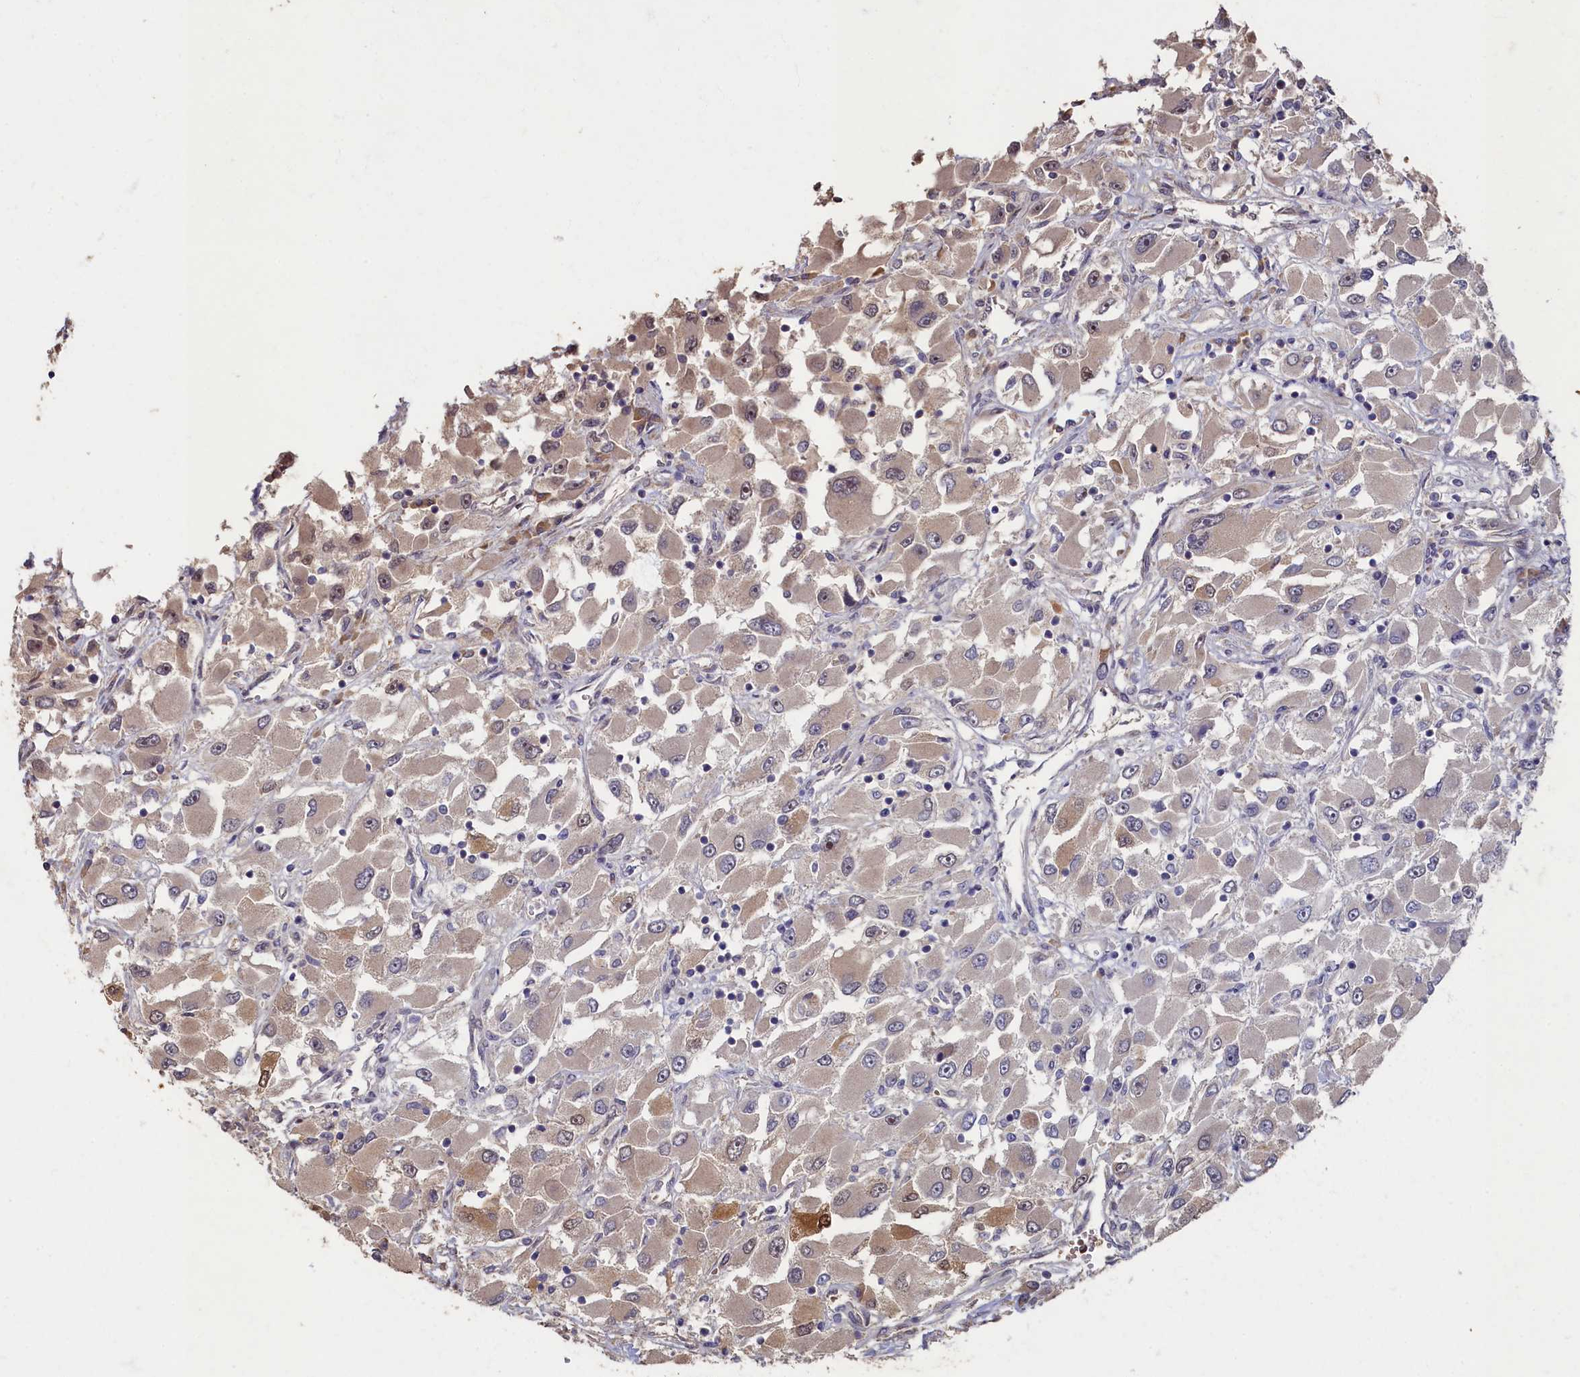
{"staining": {"intensity": "moderate", "quantity": "<25%", "location": "nuclear"}, "tissue": "renal cancer", "cell_type": "Tumor cells", "image_type": "cancer", "snomed": [{"axis": "morphology", "description": "Adenocarcinoma, NOS"}, {"axis": "topography", "description": "Kidney"}], "caption": "Immunohistochemical staining of adenocarcinoma (renal) demonstrates low levels of moderate nuclear staining in about <25% of tumor cells.", "gene": "HUNK", "patient": {"sex": "female", "age": 52}}